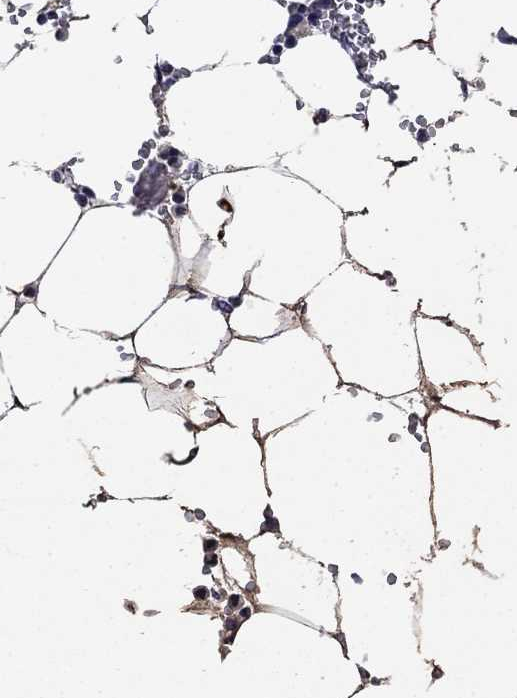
{"staining": {"intensity": "negative", "quantity": "none", "location": "none"}, "tissue": "bone marrow", "cell_type": "Hematopoietic cells", "image_type": "normal", "snomed": [{"axis": "morphology", "description": "Normal tissue, NOS"}, {"axis": "topography", "description": "Bone marrow"}], "caption": "Immunohistochemical staining of benign bone marrow exhibits no significant positivity in hematopoietic cells.", "gene": "DDTL", "patient": {"sex": "female", "age": 64}}